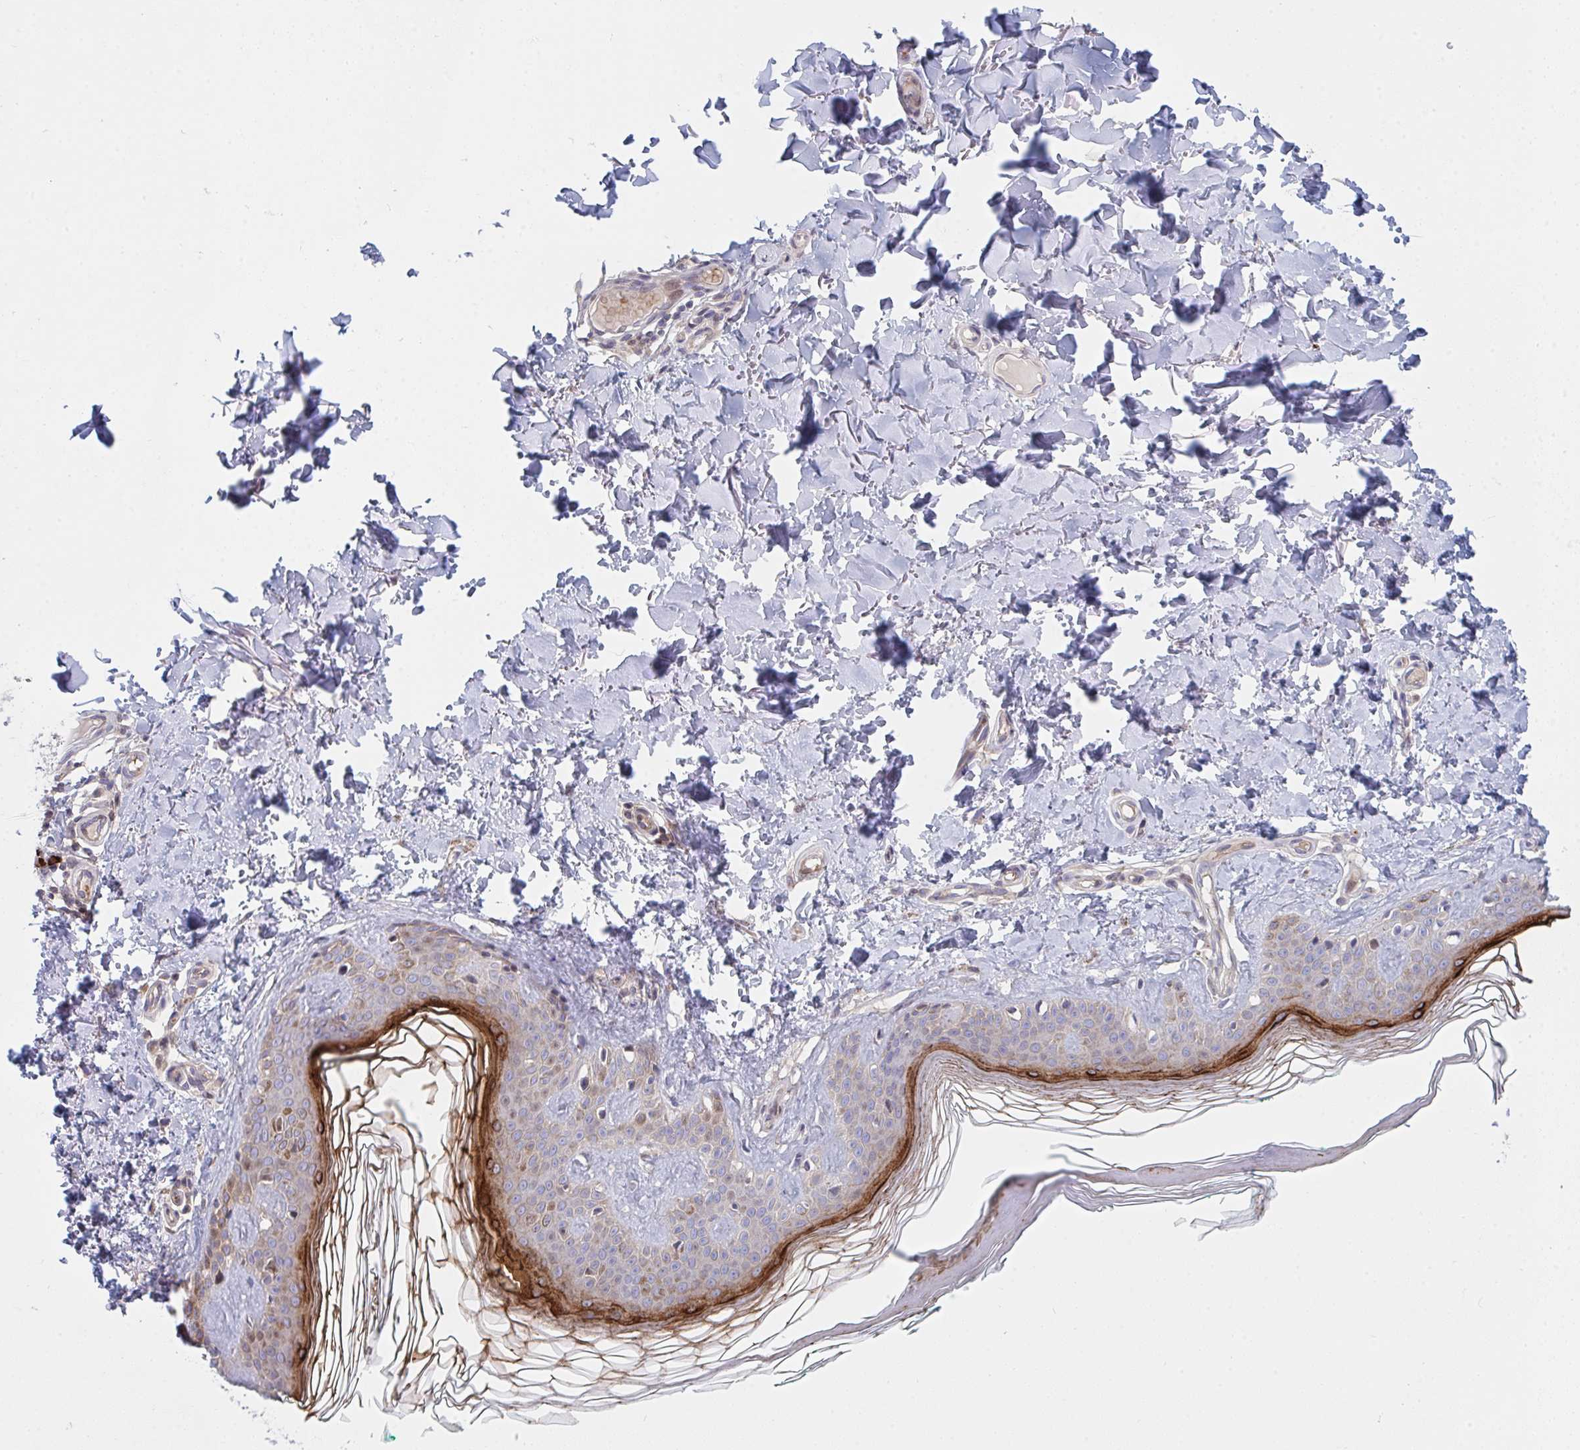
{"staining": {"intensity": "negative", "quantity": "none", "location": "none"}, "tissue": "skin", "cell_type": "Fibroblasts", "image_type": "normal", "snomed": [{"axis": "morphology", "description": "Normal tissue, NOS"}, {"axis": "topography", "description": "Skin"}, {"axis": "topography", "description": "Peripheral nerve tissue"}], "caption": "The image shows no staining of fibroblasts in normal skin. Nuclei are stained in blue.", "gene": "TNFSF4", "patient": {"sex": "female", "age": 45}}